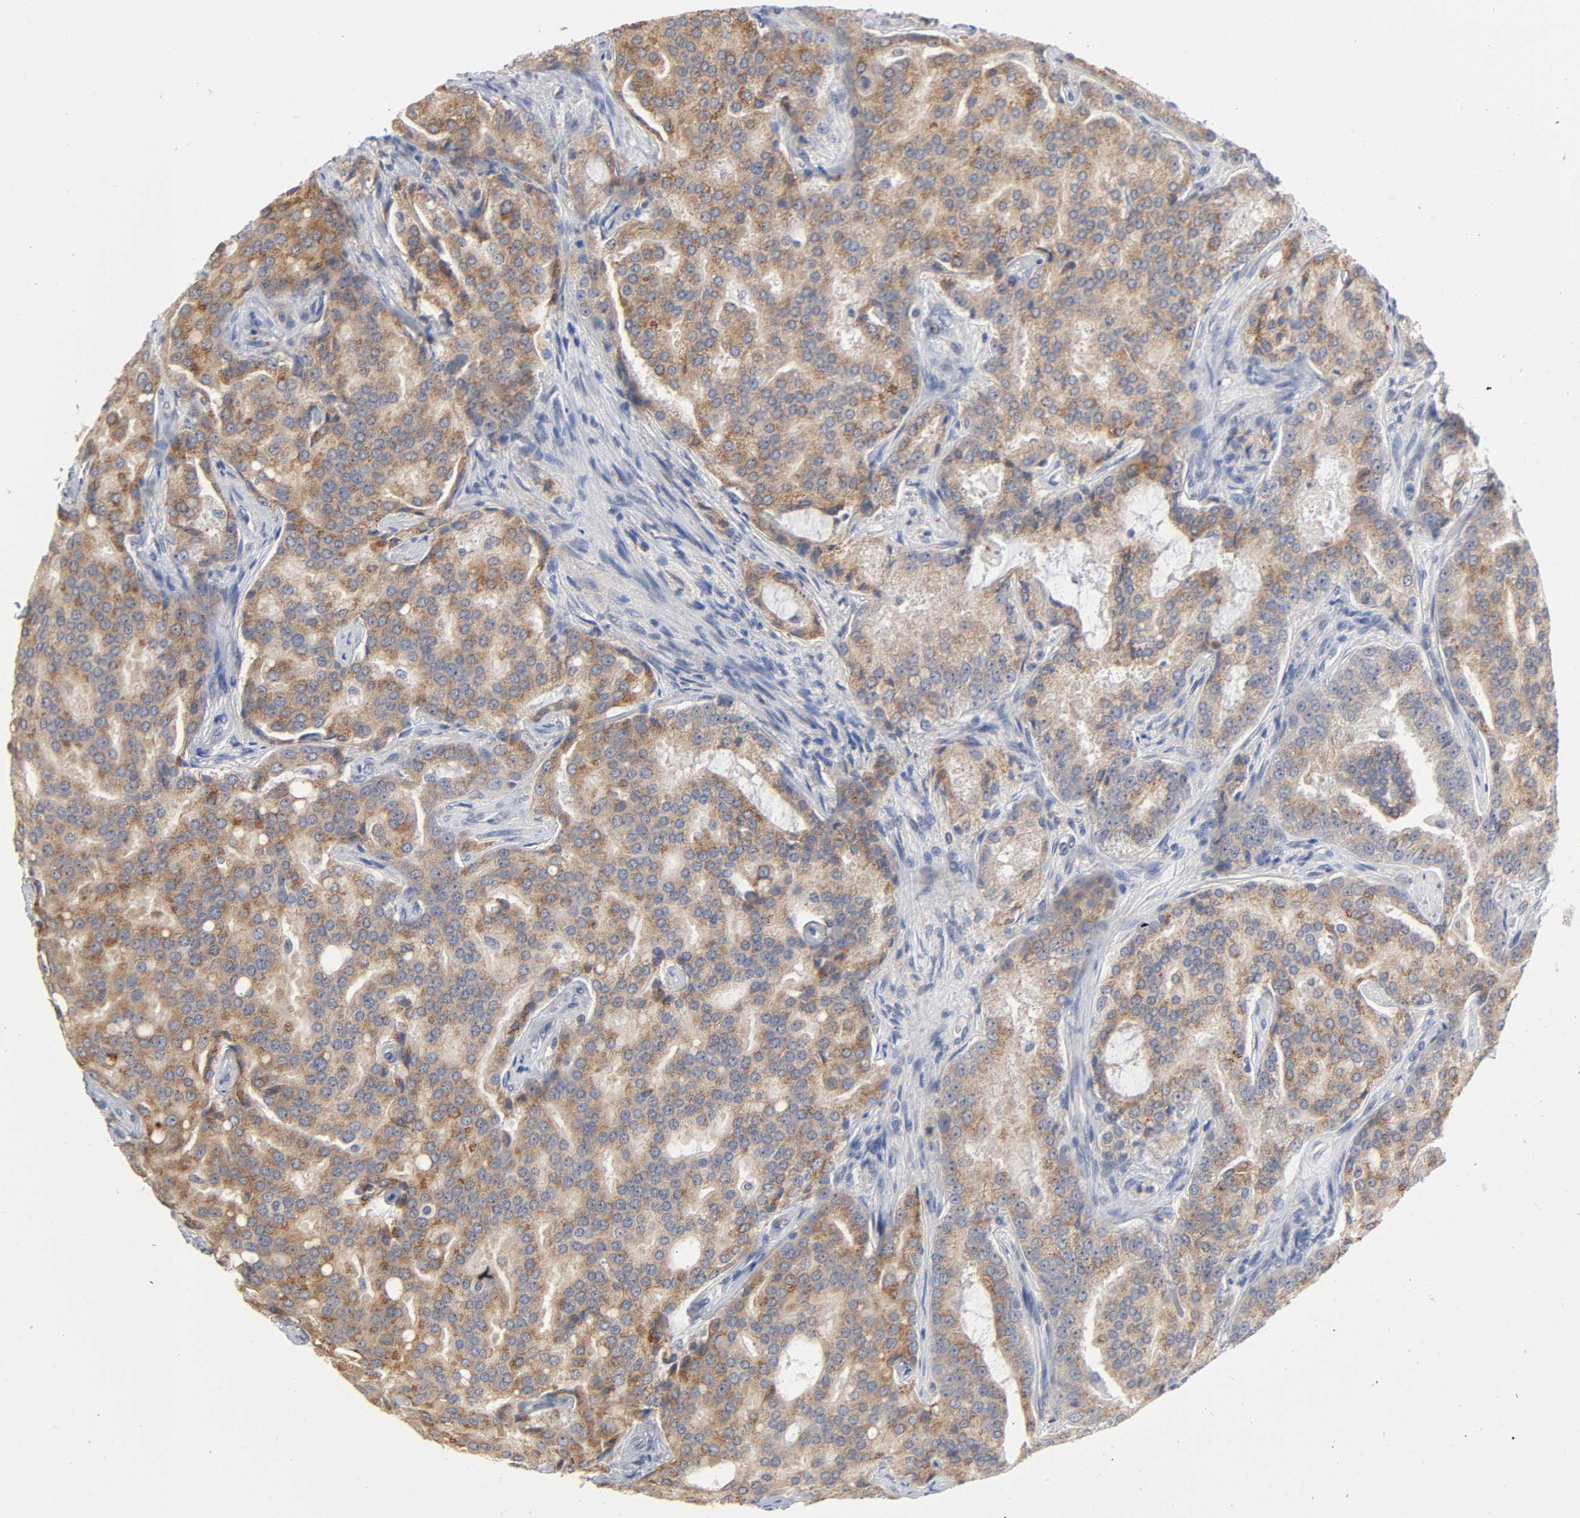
{"staining": {"intensity": "moderate", "quantity": ">75%", "location": "cytoplasmic/membranous"}, "tissue": "prostate cancer", "cell_type": "Tumor cells", "image_type": "cancer", "snomed": [{"axis": "morphology", "description": "Adenocarcinoma, High grade"}, {"axis": "topography", "description": "Prostate"}], "caption": "Protein analysis of prostate cancer (high-grade adenocarcinoma) tissue exhibits moderate cytoplasmic/membranous expression in about >75% of tumor cells.", "gene": "AK7", "patient": {"sex": "male", "age": 72}}